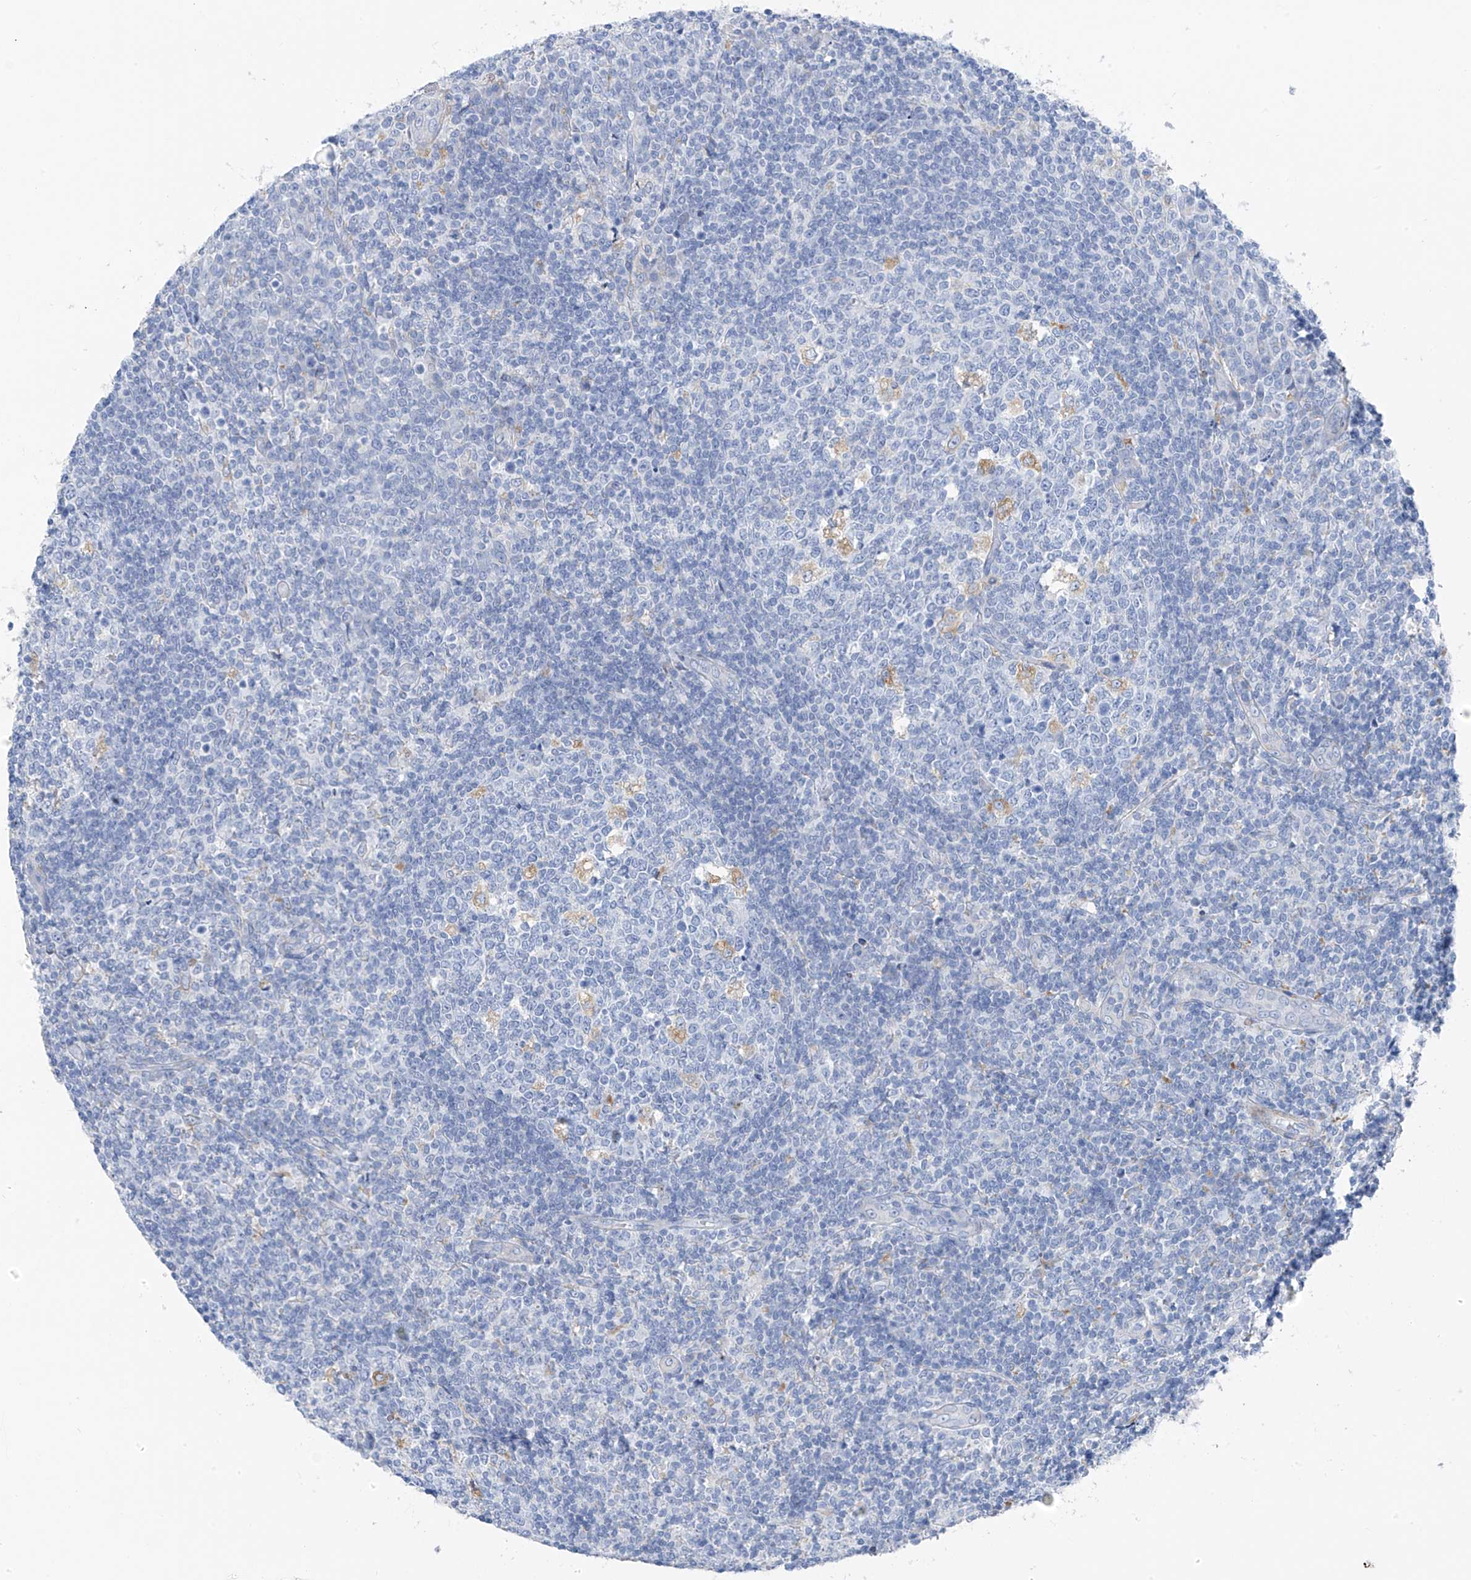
{"staining": {"intensity": "negative", "quantity": "none", "location": "none"}, "tissue": "tonsil", "cell_type": "Germinal center cells", "image_type": "normal", "snomed": [{"axis": "morphology", "description": "Normal tissue, NOS"}, {"axis": "topography", "description": "Tonsil"}], "caption": "The photomicrograph shows no staining of germinal center cells in unremarkable tonsil.", "gene": "GLMP", "patient": {"sex": "female", "age": 19}}